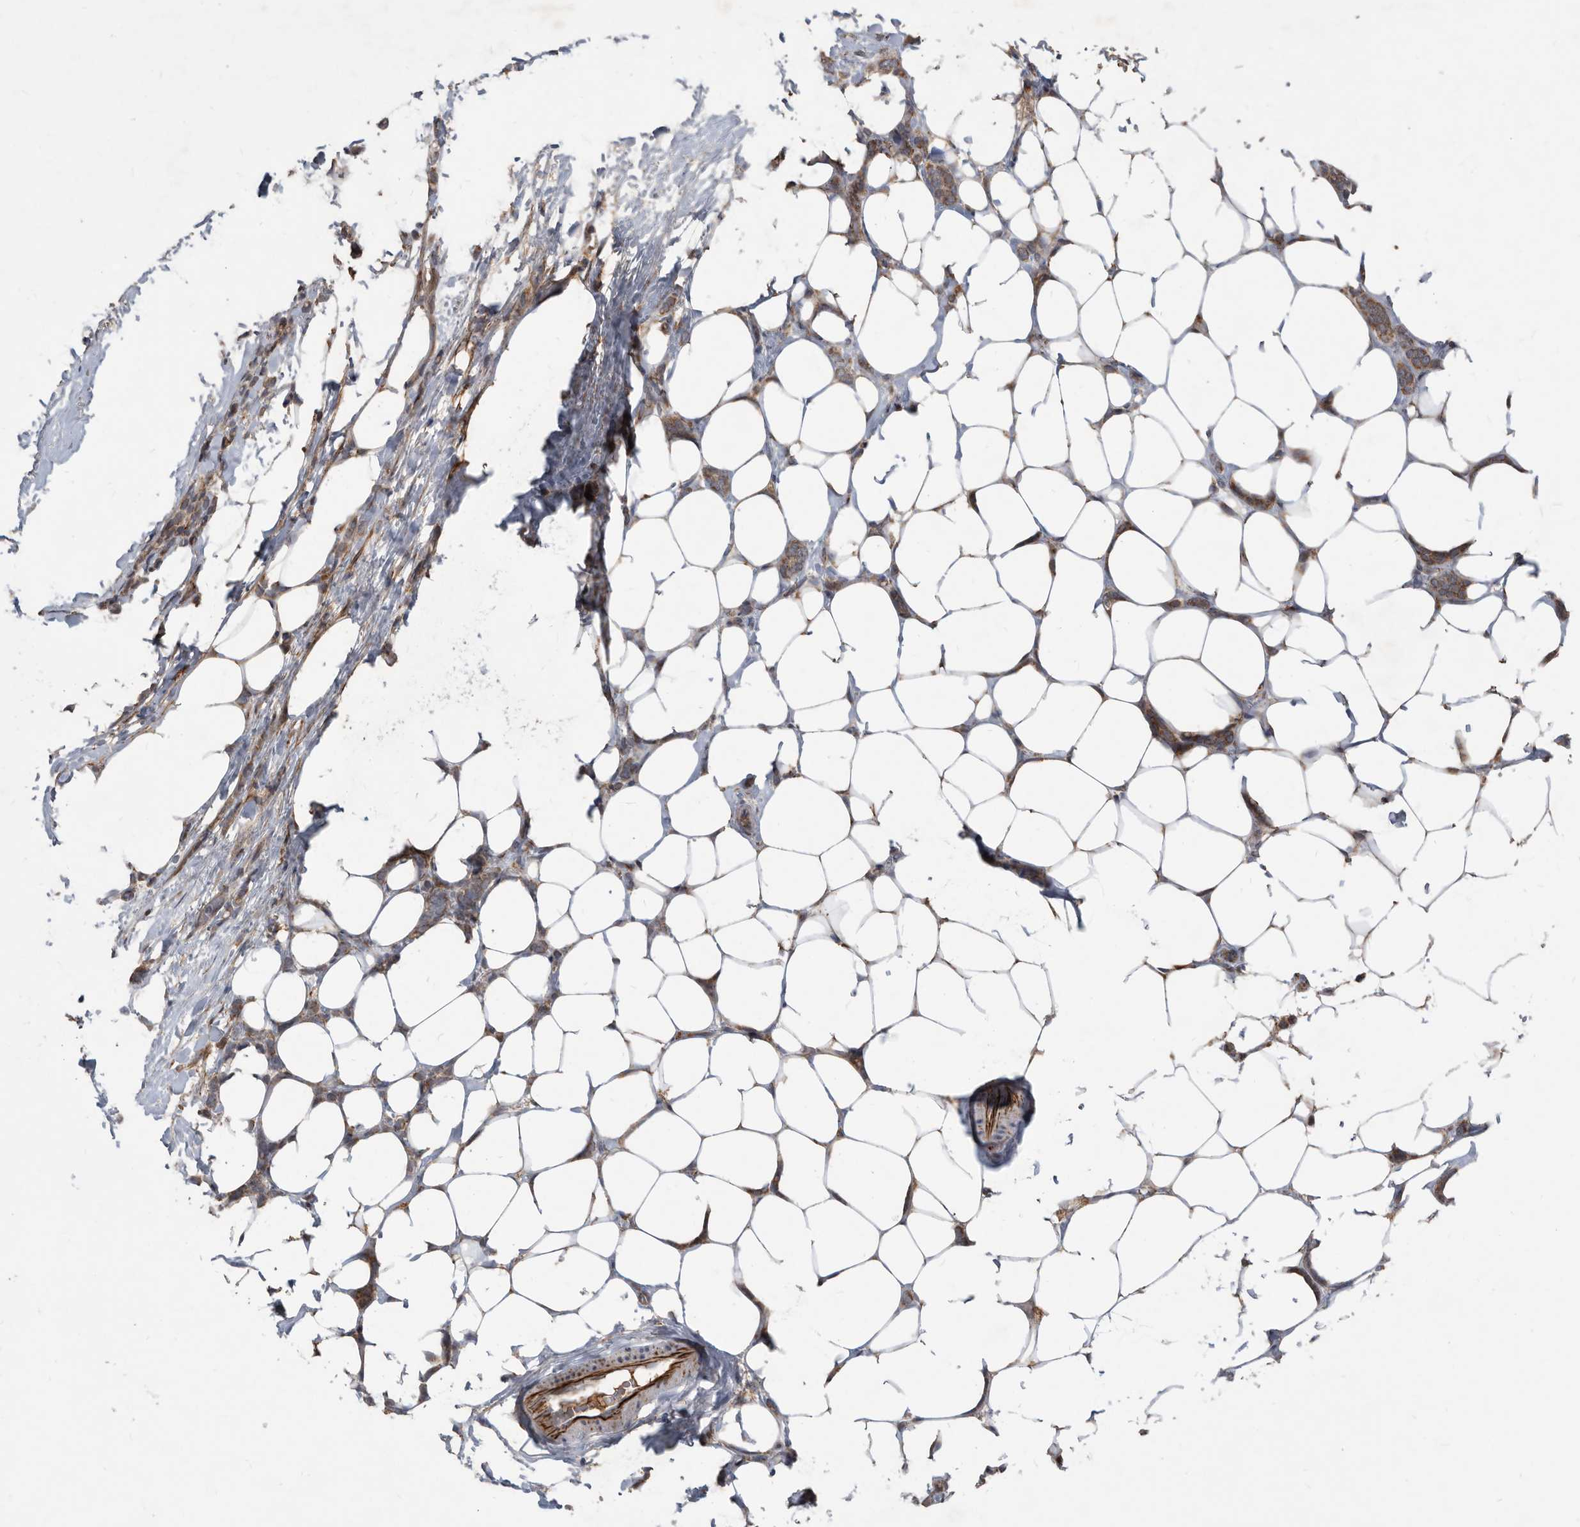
{"staining": {"intensity": "moderate", "quantity": ">75%", "location": "cytoplasmic/membranous"}, "tissue": "breast cancer", "cell_type": "Tumor cells", "image_type": "cancer", "snomed": [{"axis": "morphology", "description": "Lobular carcinoma"}, {"axis": "topography", "description": "Breast"}], "caption": "An image of lobular carcinoma (breast) stained for a protein shows moderate cytoplasmic/membranous brown staining in tumor cells. (Stains: DAB in brown, nuclei in blue, Microscopy: brightfield microscopy at high magnification).", "gene": "PI15", "patient": {"sex": "female", "age": 50}}